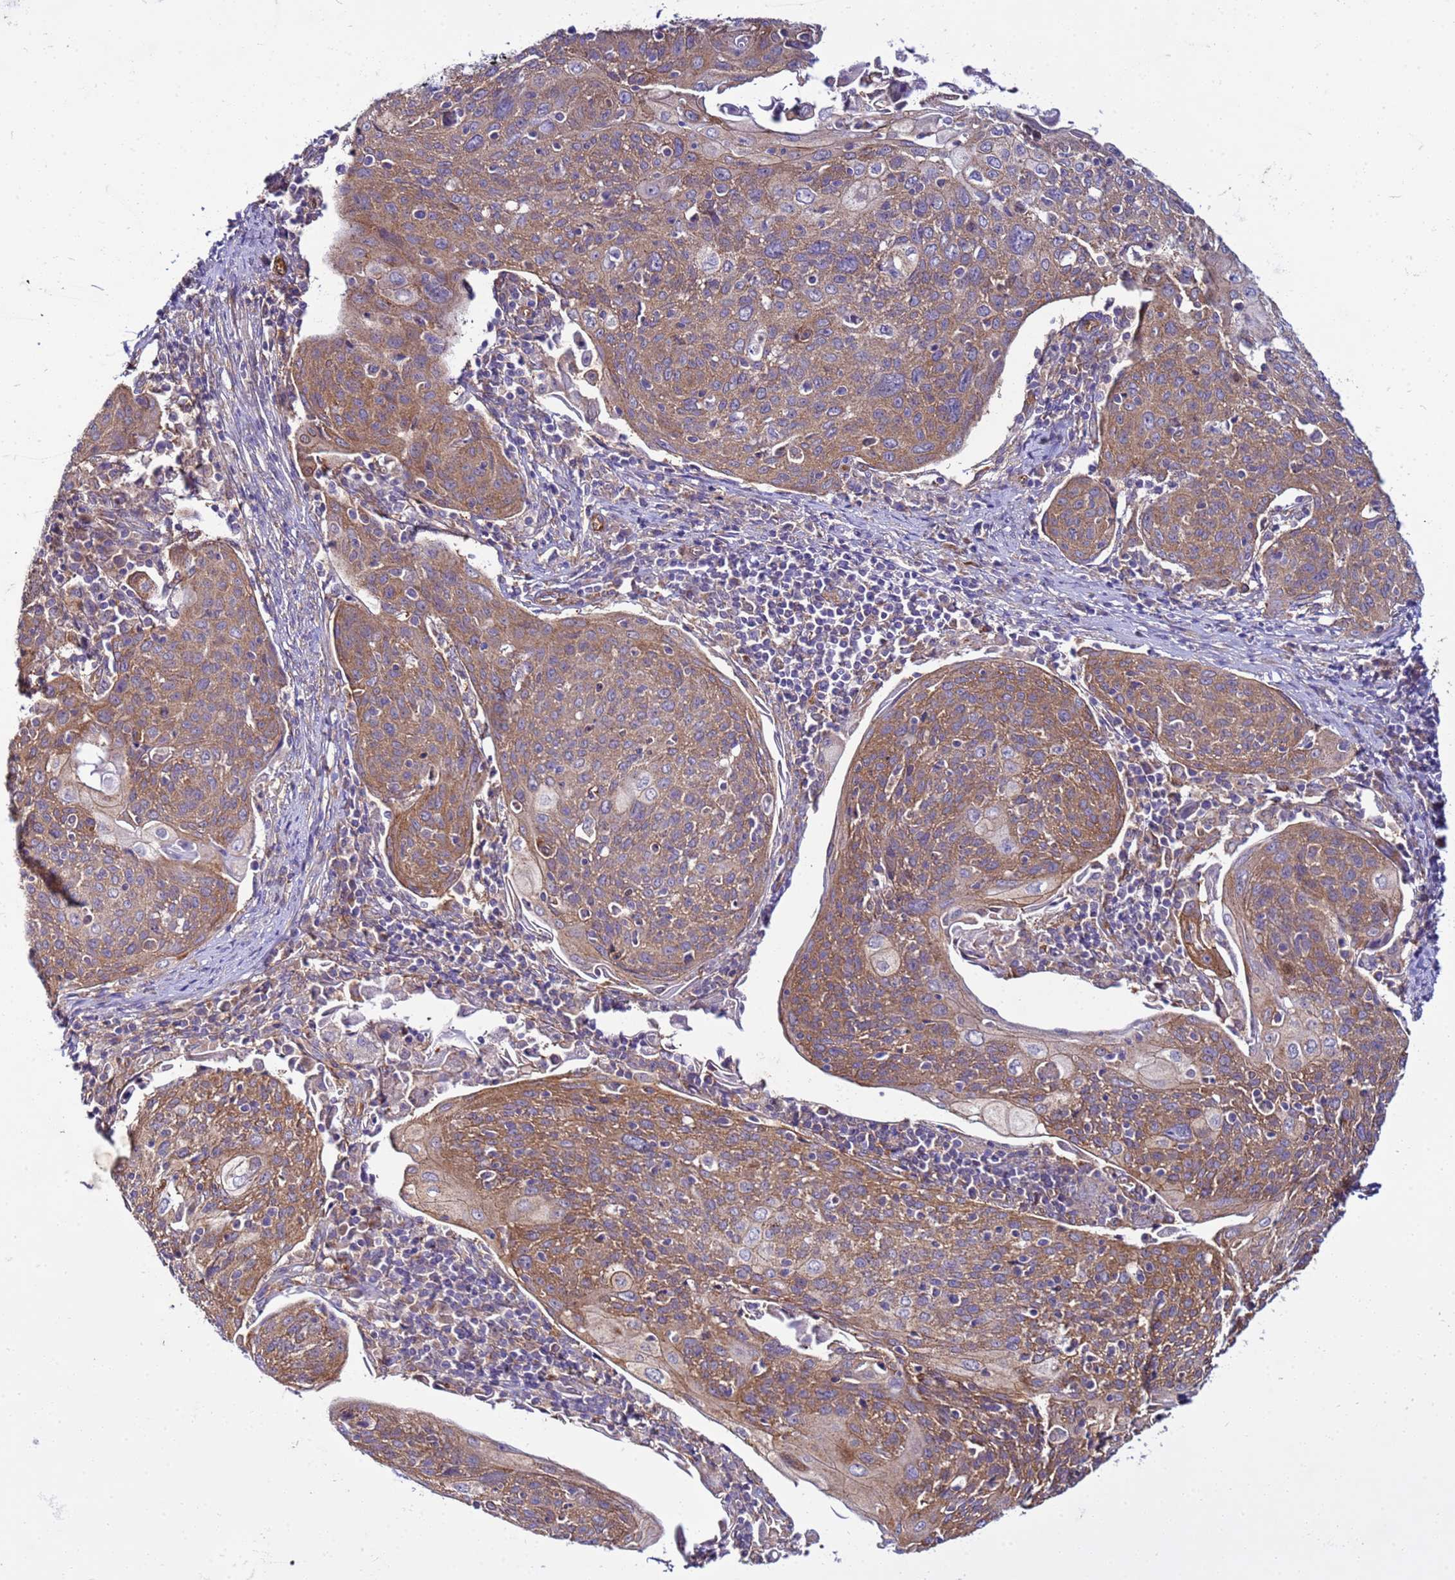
{"staining": {"intensity": "moderate", "quantity": ">75%", "location": "cytoplasmic/membranous"}, "tissue": "cervical cancer", "cell_type": "Tumor cells", "image_type": "cancer", "snomed": [{"axis": "morphology", "description": "Squamous cell carcinoma, NOS"}, {"axis": "topography", "description": "Cervix"}], "caption": "IHC histopathology image of neoplastic tissue: cervical cancer (squamous cell carcinoma) stained using immunohistochemistry (IHC) shows medium levels of moderate protein expression localized specifically in the cytoplasmic/membranous of tumor cells, appearing as a cytoplasmic/membranous brown color.", "gene": "PKD1", "patient": {"sex": "female", "age": 67}}